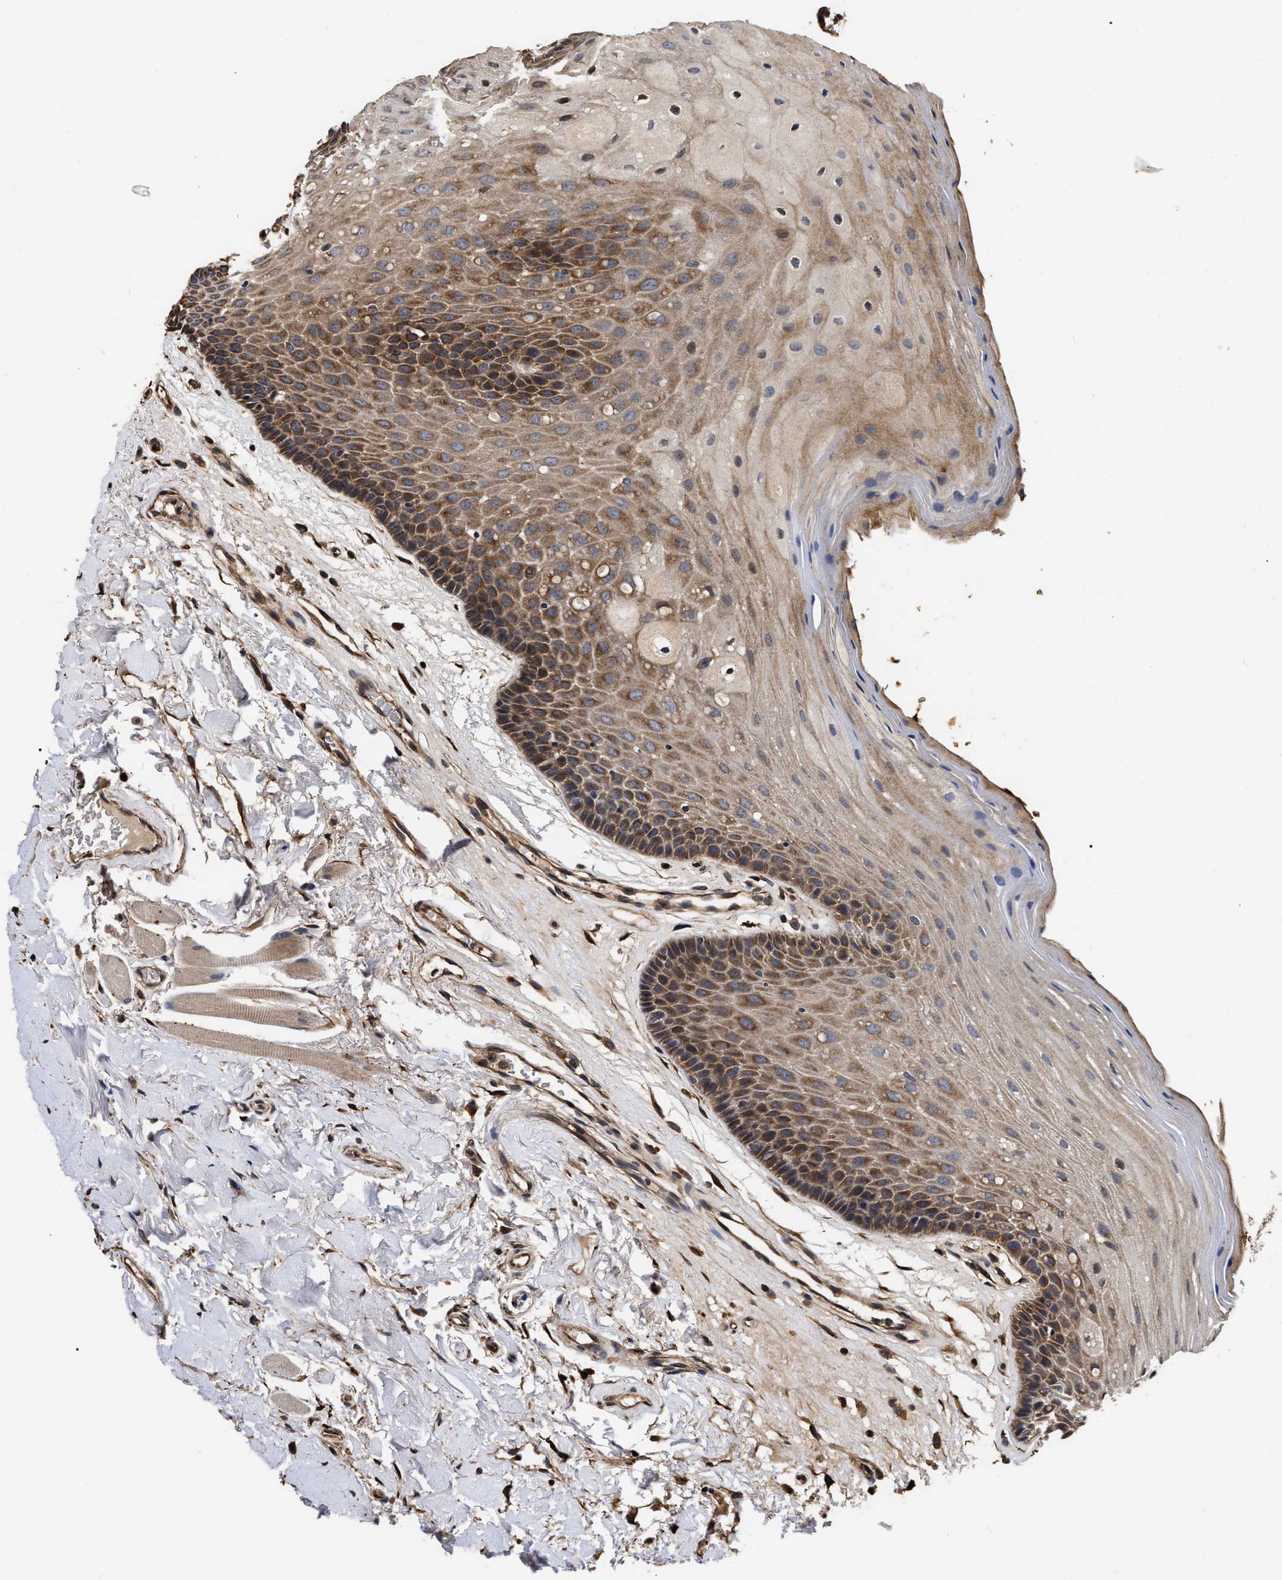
{"staining": {"intensity": "moderate", "quantity": ">75%", "location": "cytoplasmic/membranous"}, "tissue": "oral mucosa", "cell_type": "Squamous epithelial cells", "image_type": "normal", "snomed": [{"axis": "morphology", "description": "Normal tissue, NOS"}, {"axis": "morphology", "description": "Squamous cell carcinoma, NOS"}, {"axis": "topography", "description": "Oral tissue"}, {"axis": "topography", "description": "Head-Neck"}], "caption": "A medium amount of moderate cytoplasmic/membranous staining is seen in about >75% of squamous epithelial cells in benign oral mucosa. Immunohistochemistry stains the protein in brown and the nuclei are stained blue.", "gene": "ABCG8", "patient": {"sex": "male", "age": 71}}